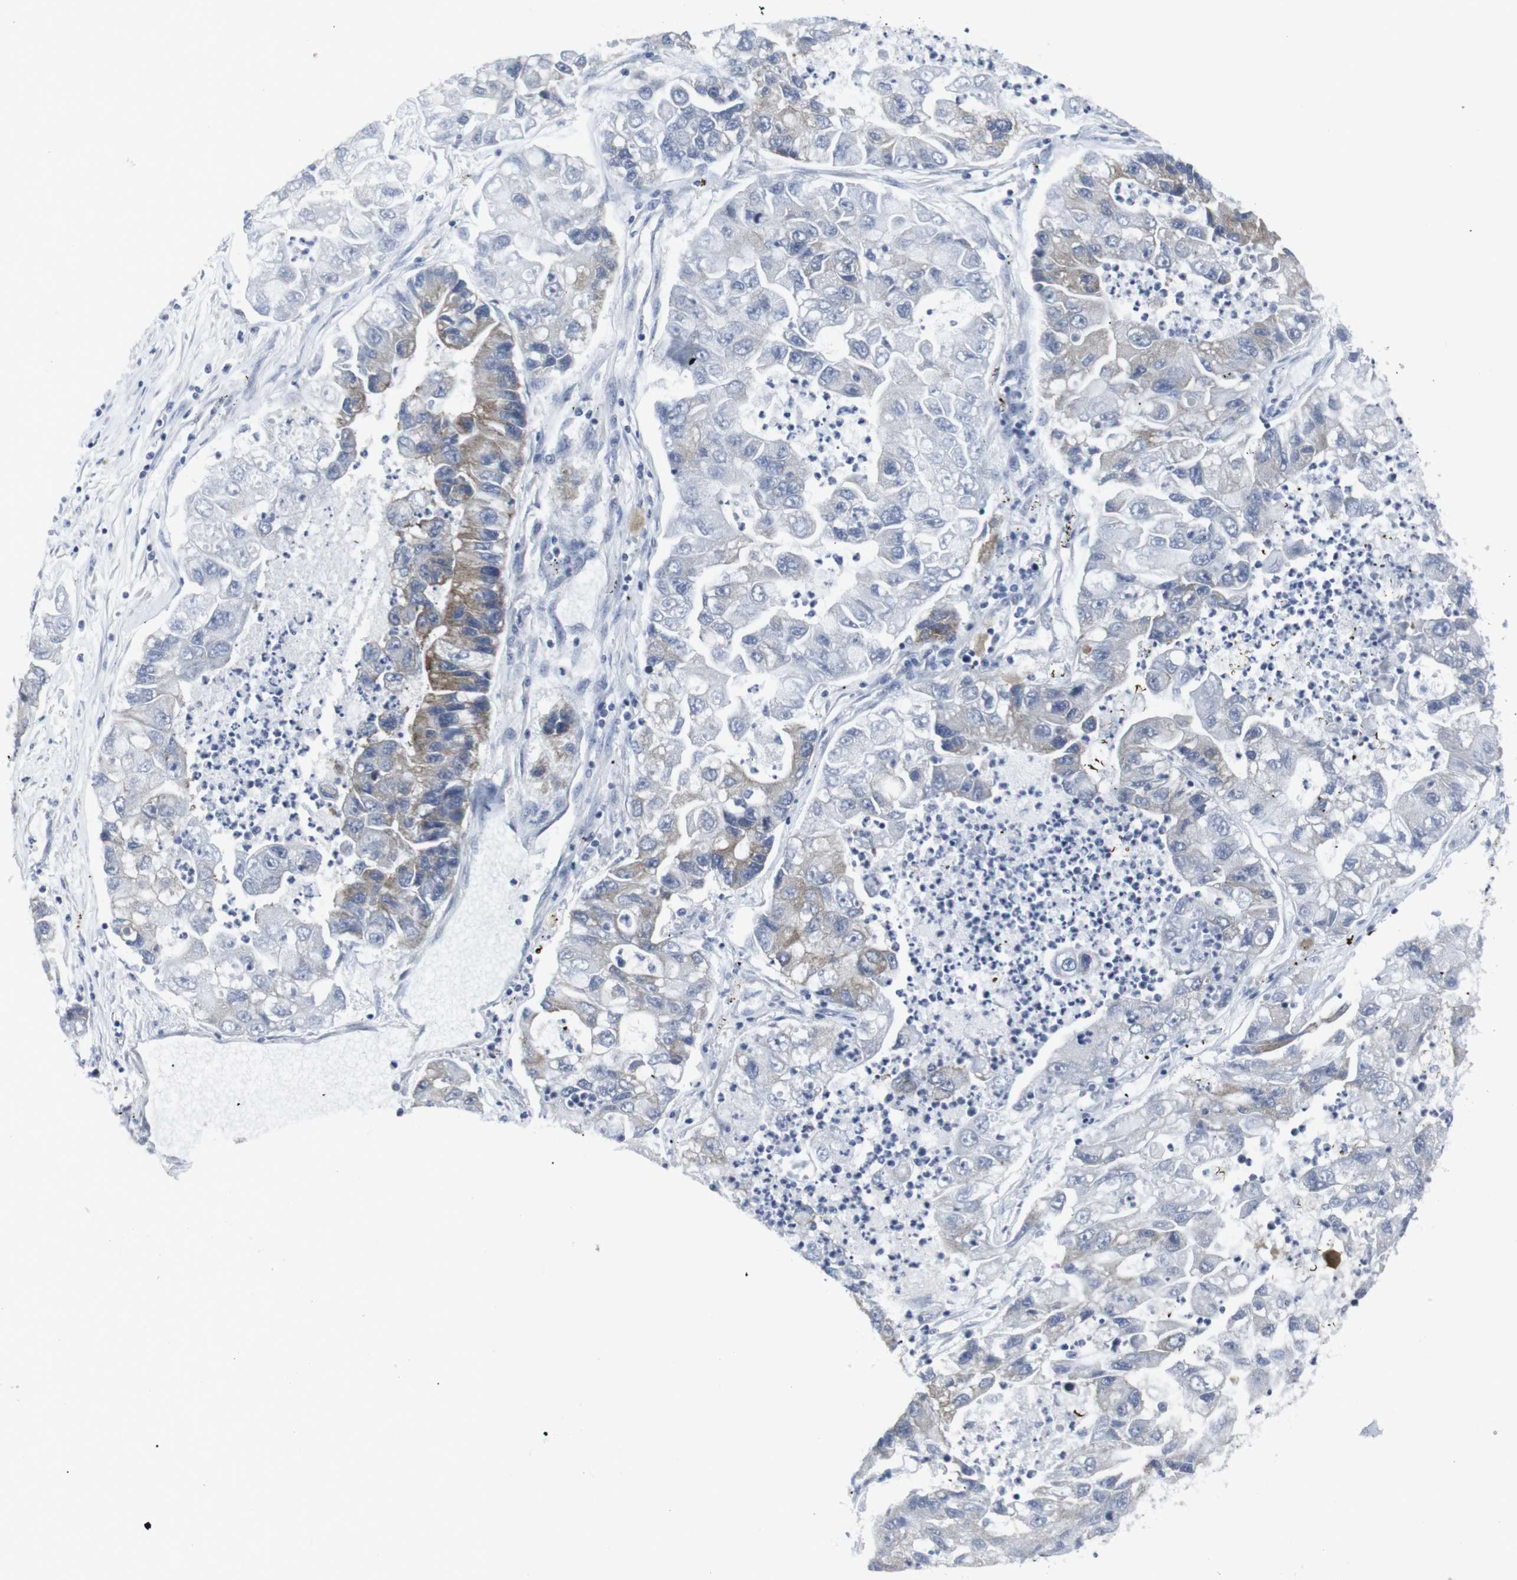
{"staining": {"intensity": "moderate", "quantity": "<25%", "location": "cytoplasmic/membranous"}, "tissue": "lung cancer", "cell_type": "Tumor cells", "image_type": "cancer", "snomed": [{"axis": "morphology", "description": "Adenocarcinoma, NOS"}, {"axis": "topography", "description": "Lung"}], "caption": "Lung cancer was stained to show a protein in brown. There is low levels of moderate cytoplasmic/membranous positivity in about <25% of tumor cells.", "gene": "GEMIN2", "patient": {"sex": "female", "age": 51}}